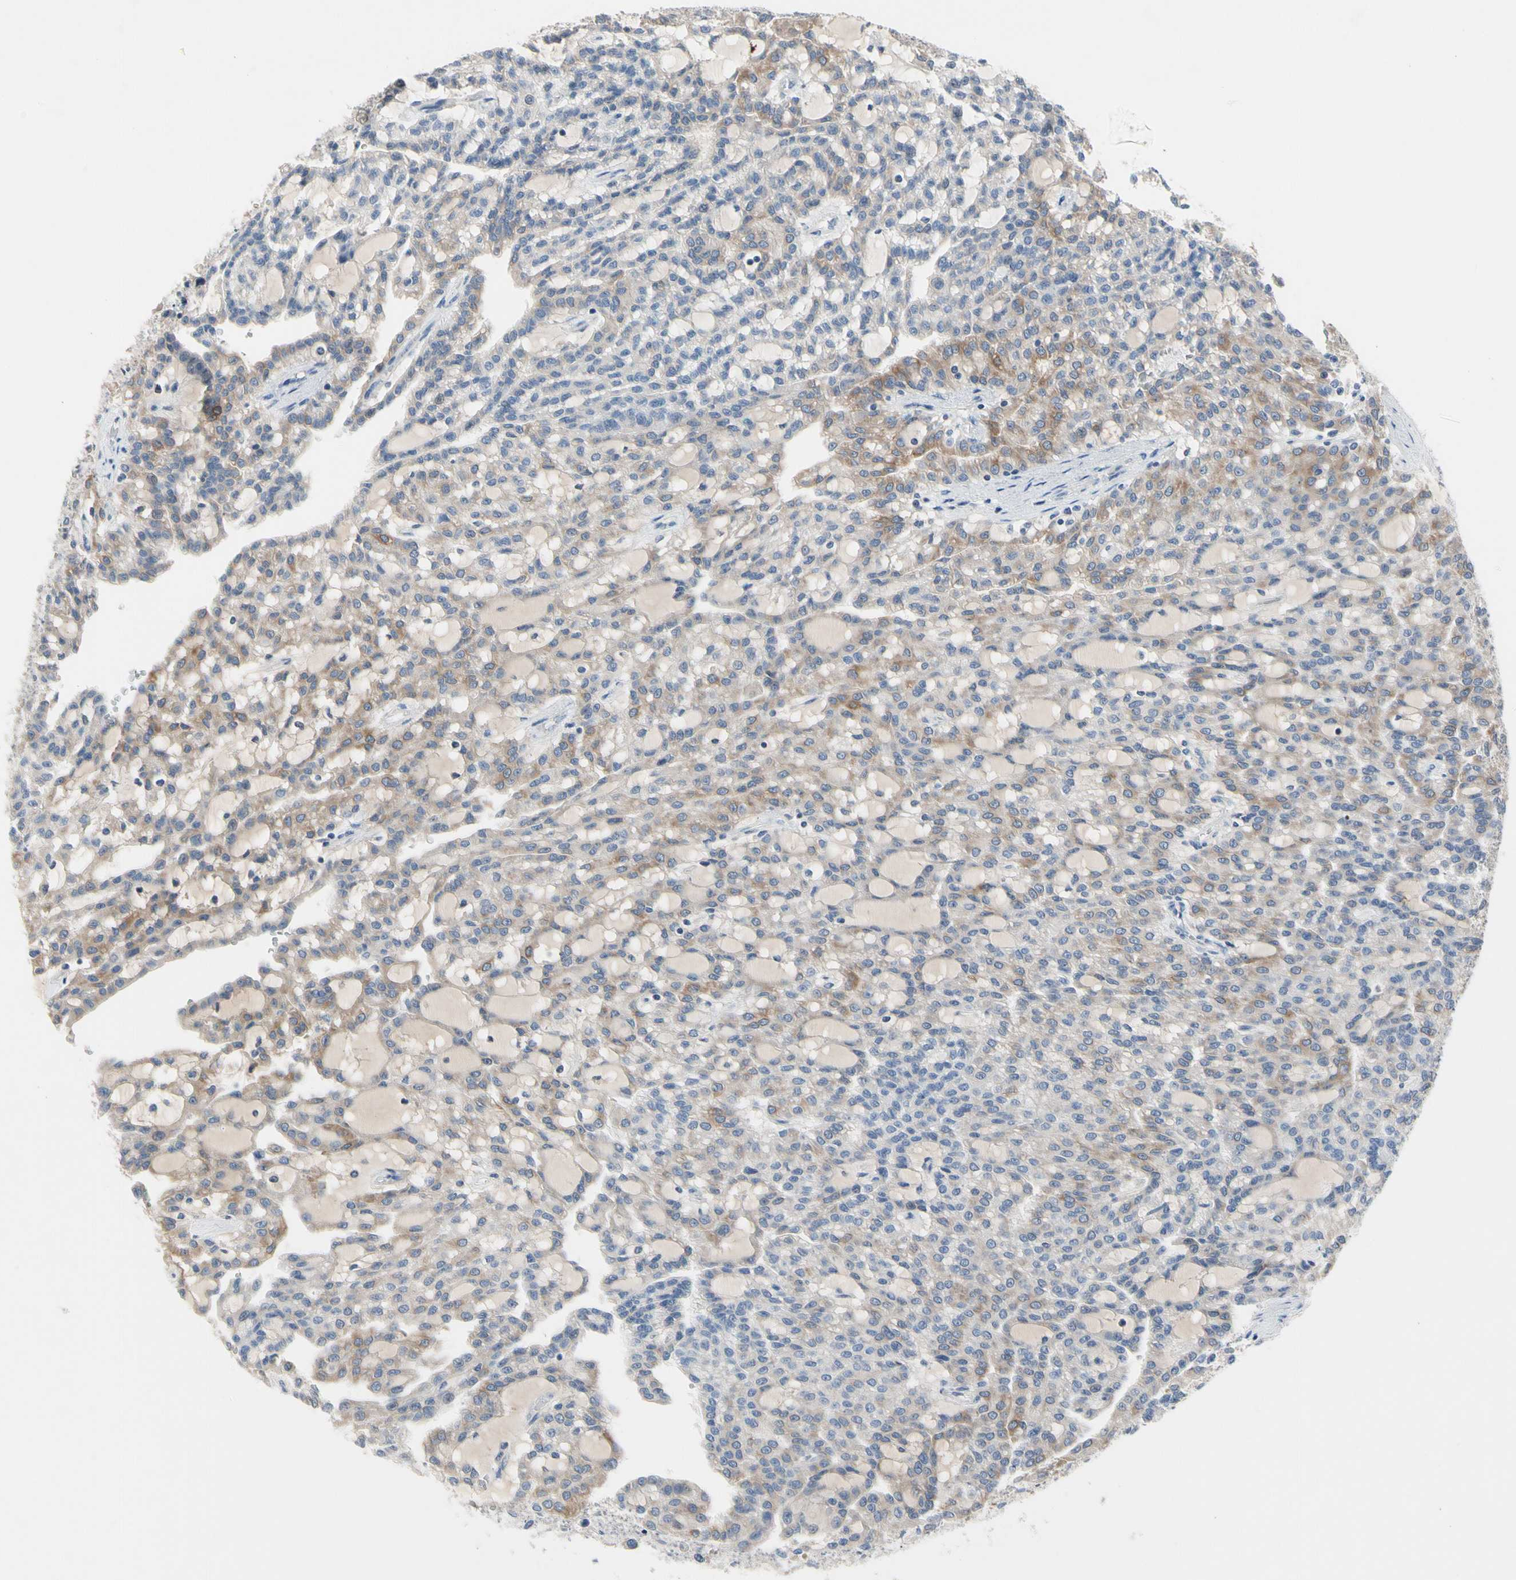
{"staining": {"intensity": "weak", "quantity": ">75%", "location": "cytoplasmic/membranous"}, "tissue": "renal cancer", "cell_type": "Tumor cells", "image_type": "cancer", "snomed": [{"axis": "morphology", "description": "Adenocarcinoma, NOS"}, {"axis": "topography", "description": "Kidney"}], "caption": "A low amount of weak cytoplasmic/membranous staining is appreciated in approximately >75% of tumor cells in renal cancer tissue.", "gene": "ECRG4", "patient": {"sex": "male", "age": 63}}